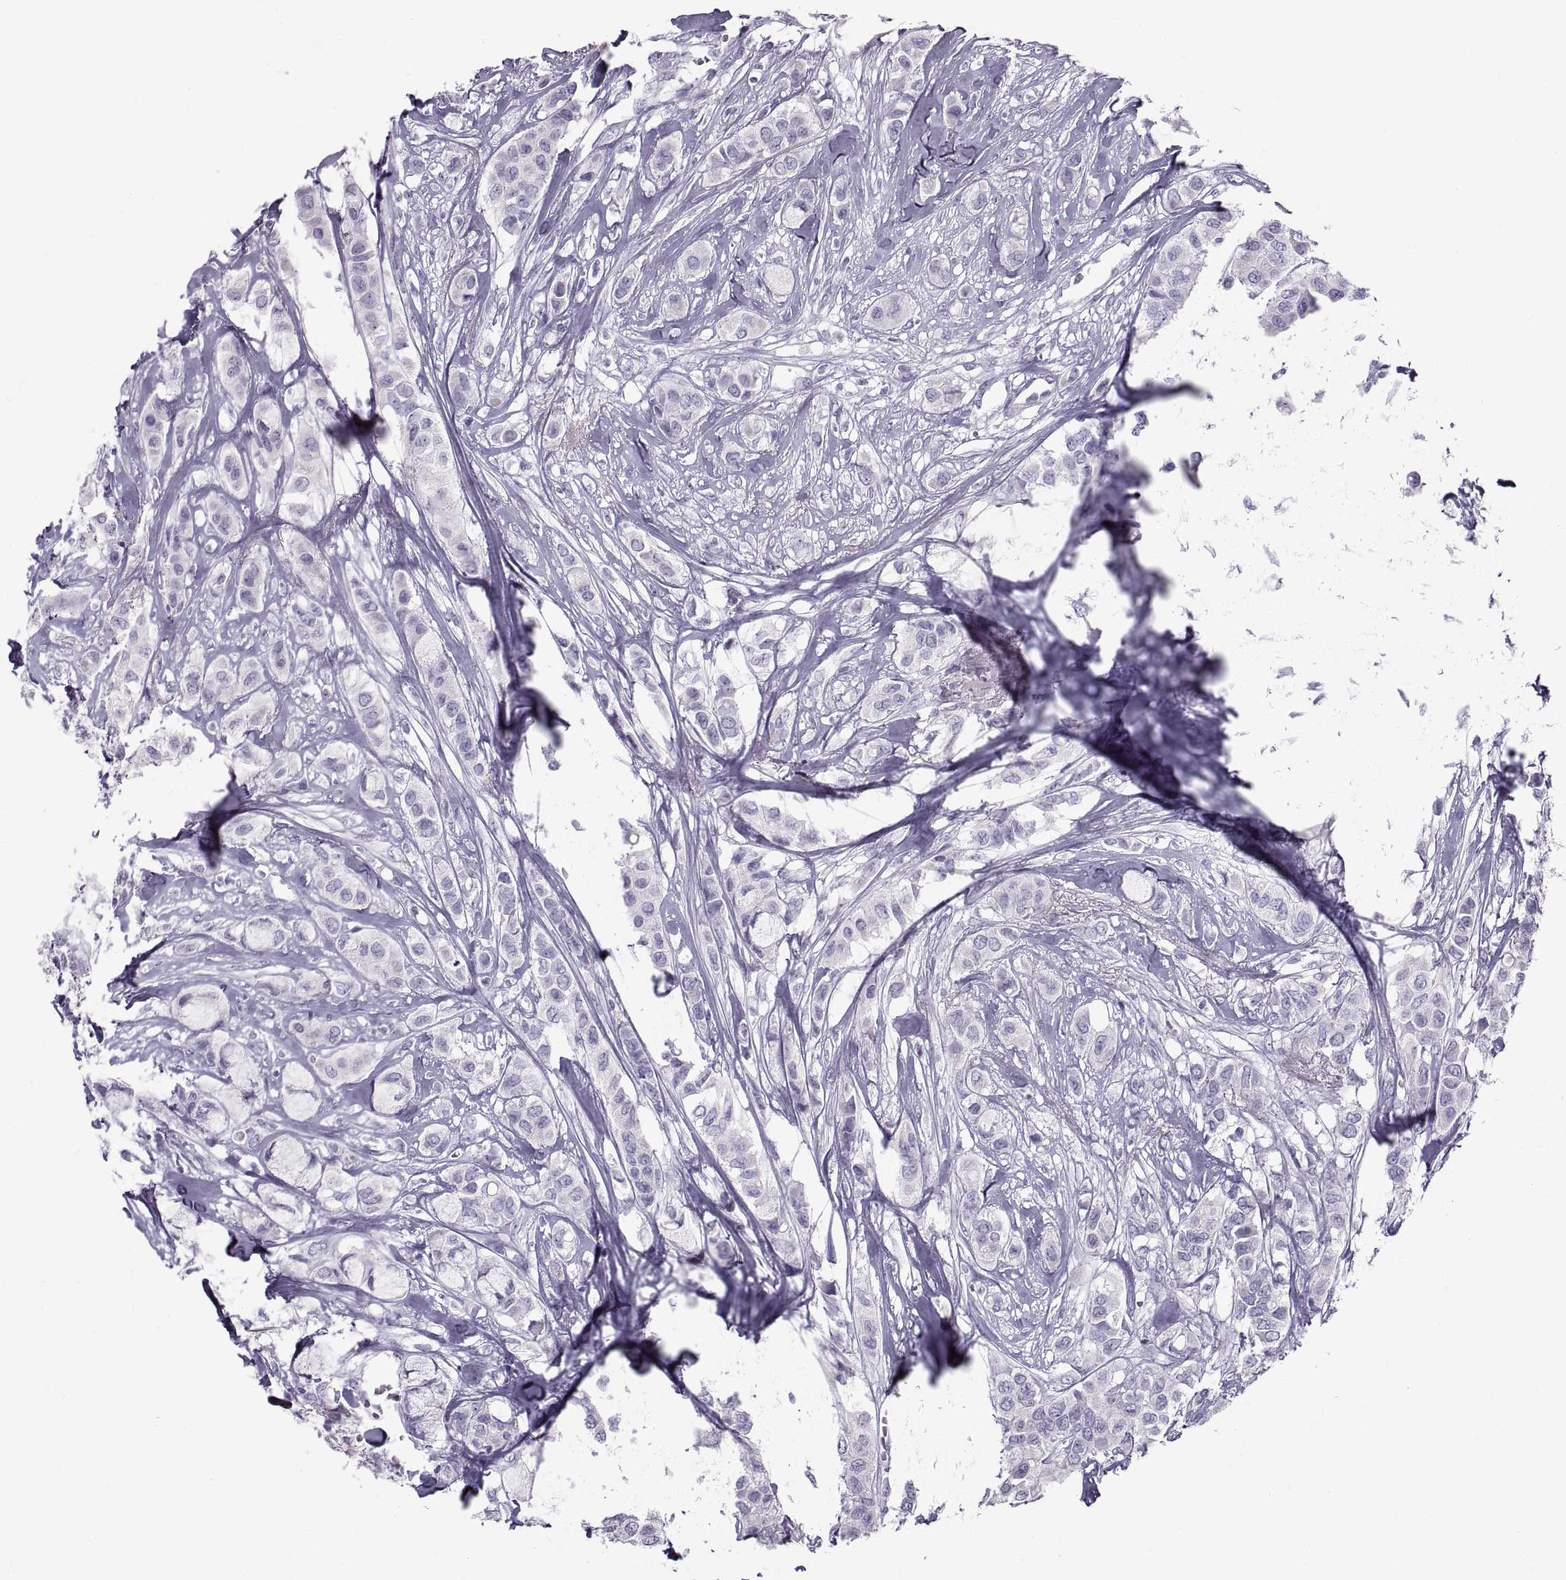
{"staining": {"intensity": "negative", "quantity": "none", "location": "none"}, "tissue": "breast cancer", "cell_type": "Tumor cells", "image_type": "cancer", "snomed": [{"axis": "morphology", "description": "Duct carcinoma"}, {"axis": "topography", "description": "Breast"}], "caption": "Breast invasive ductal carcinoma was stained to show a protein in brown. There is no significant staining in tumor cells. (DAB (3,3'-diaminobenzidine) IHC, high magnification).", "gene": "RLBP1", "patient": {"sex": "female", "age": 85}}